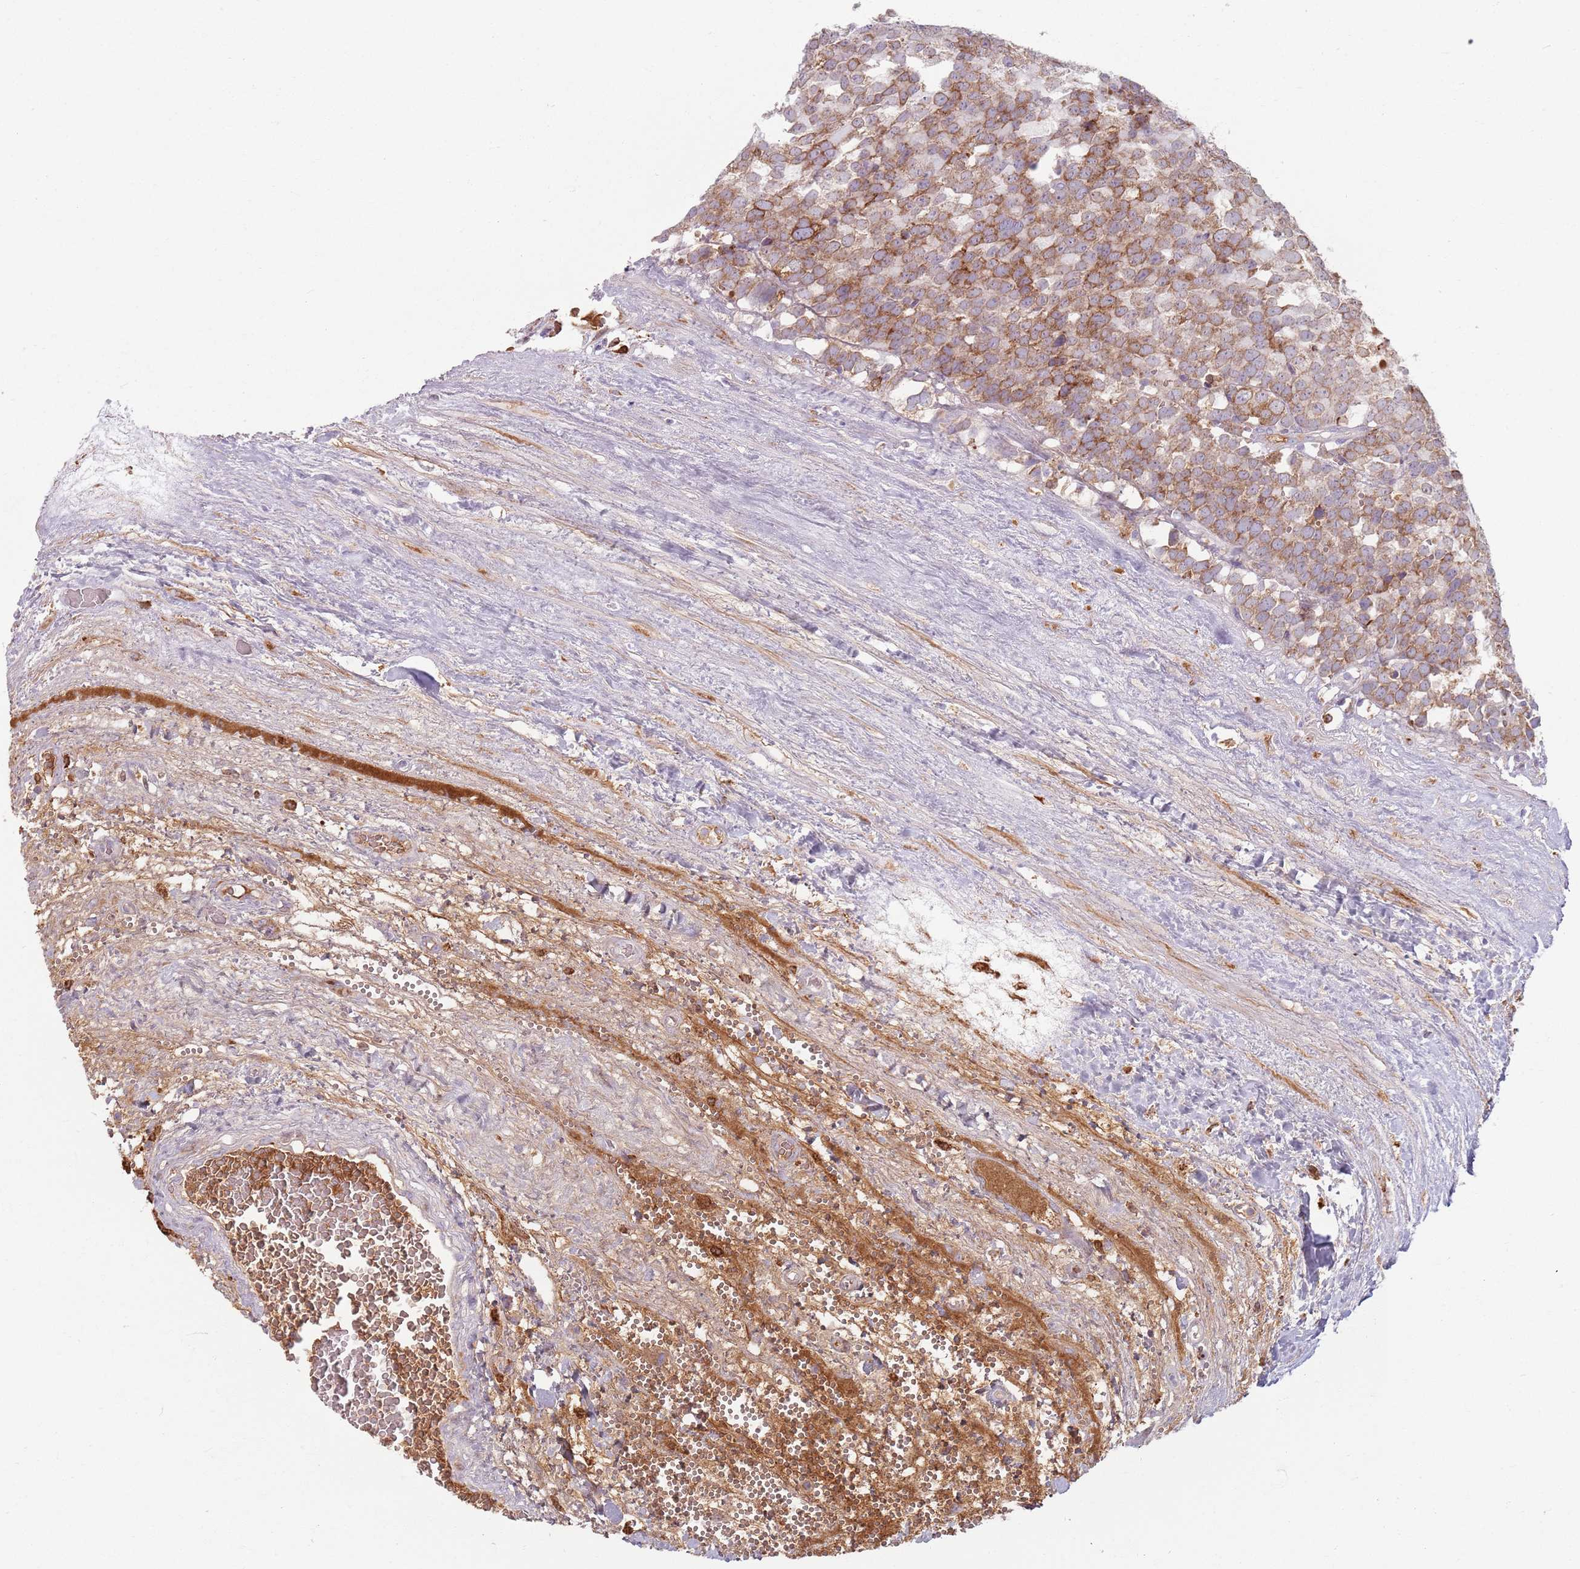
{"staining": {"intensity": "moderate", "quantity": ">75%", "location": "cytoplasmic/membranous"}, "tissue": "testis cancer", "cell_type": "Tumor cells", "image_type": "cancer", "snomed": [{"axis": "morphology", "description": "Seminoma, NOS"}, {"axis": "topography", "description": "Testis"}], "caption": "High-power microscopy captured an IHC image of testis seminoma, revealing moderate cytoplasmic/membranous staining in about >75% of tumor cells. (DAB (3,3'-diaminobenzidine) IHC, brown staining for protein, blue staining for nuclei).", "gene": "COLGALT1", "patient": {"sex": "male", "age": 71}}